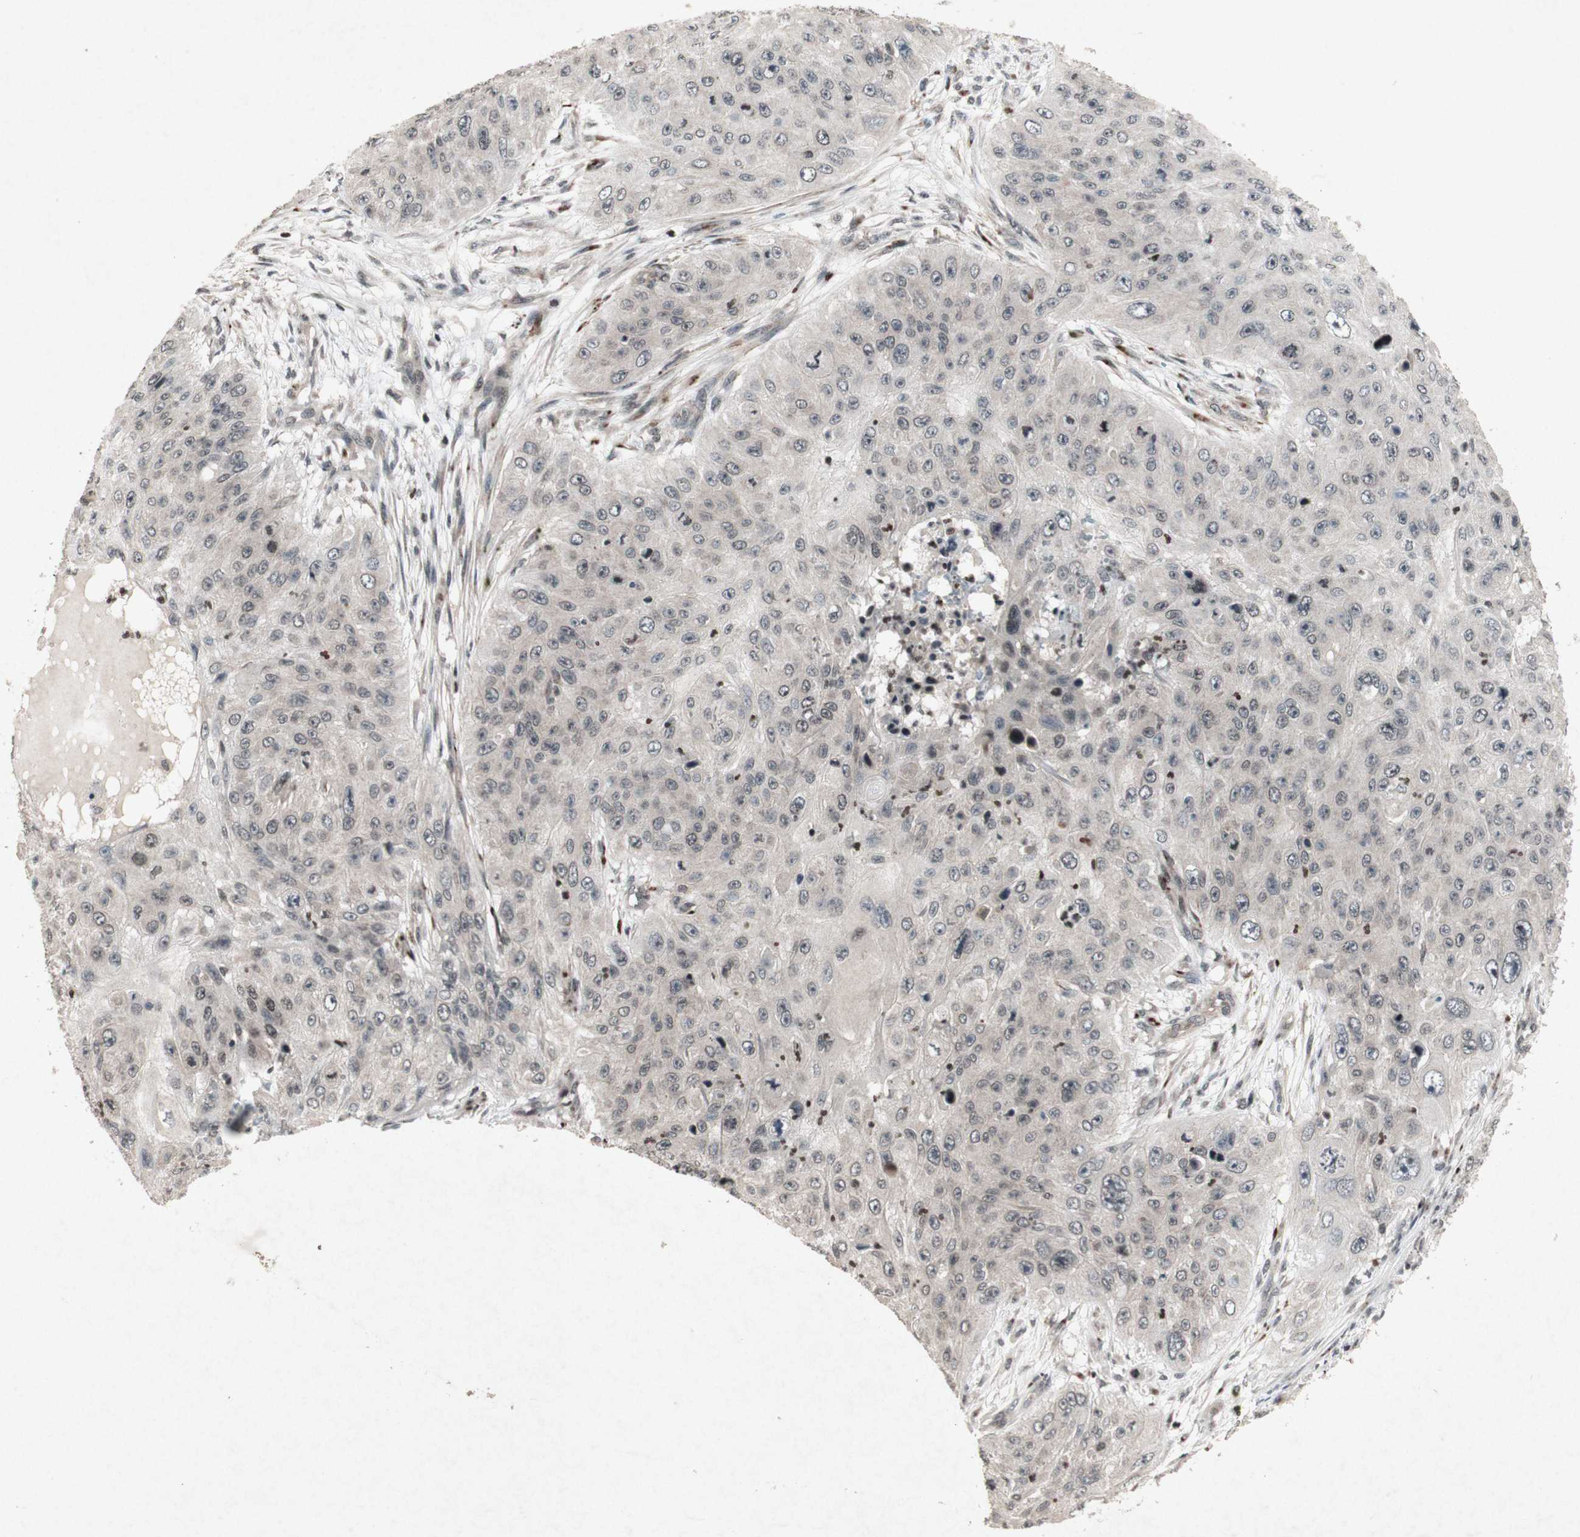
{"staining": {"intensity": "negative", "quantity": "none", "location": "none"}, "tissue": "skin cancer", "cell_type": "Tumor cells", "image_type": "cancer", "snomed": [{"axis": "morphology", "description": "Squamous cell carcinoma, NOS"}, {"axis": "topography", "description": "Skin"}], "caption": "DAB immunohistochemical staining of skin cancer (squamous cell carcinoma) shows no significant positivity in tumor cells.", "gene": "PLXNA1", "patient": {"sex": "female", "age": 80}}